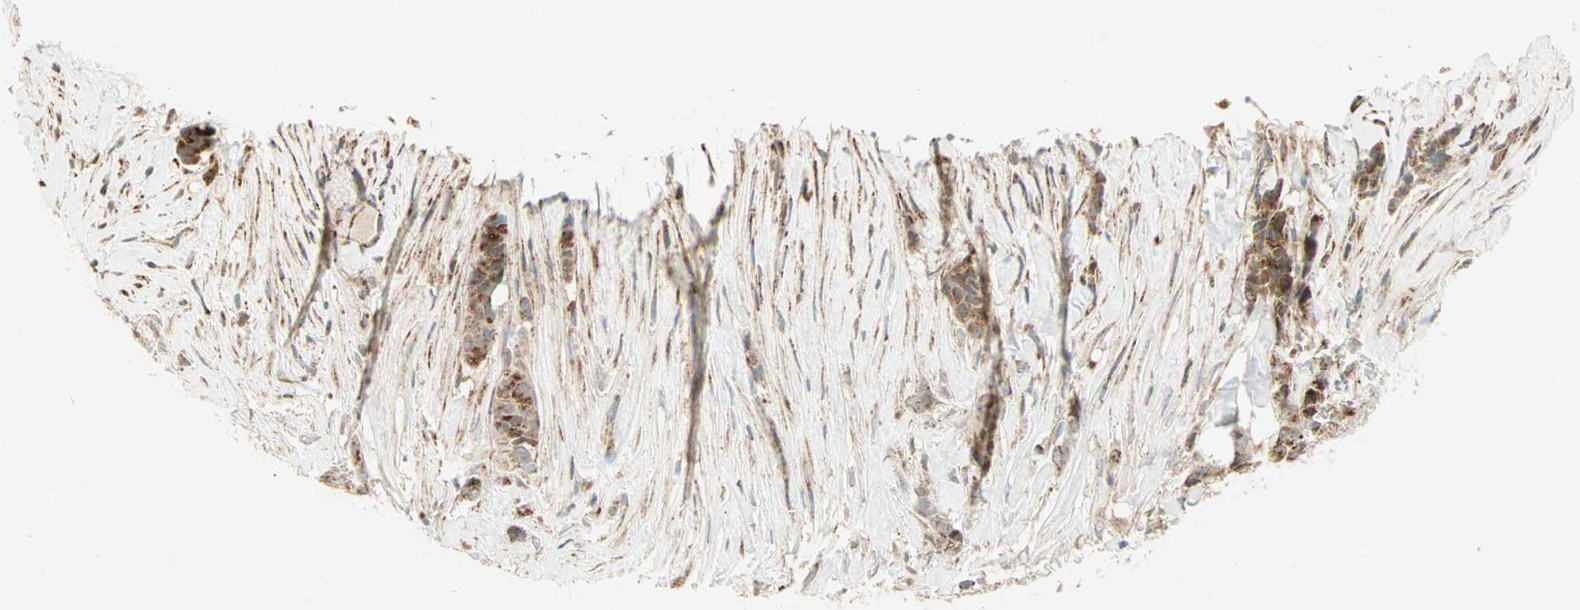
{"staining": {"intensity": "weak", "quantity": ">75%", "location": "cytoplasmic/membranous"}, "tissue": "breast cancer", "cell_type": "Tumor cells", "image_type": "cancer", "snomed": [{"axis": "morphology", "description": "Duct carcinoma"}, {"axis": "topography", "description": "Breast"}], "caption": "Immunohistochemistry (IHC) of invasive ductal carcinoma (breast) exhibits low levels of weak cytoplasmic/membranous staining in about >75% of tumor cells.", "gene": "SPRY4", "patient": {"sex": "female", "age": 40}}